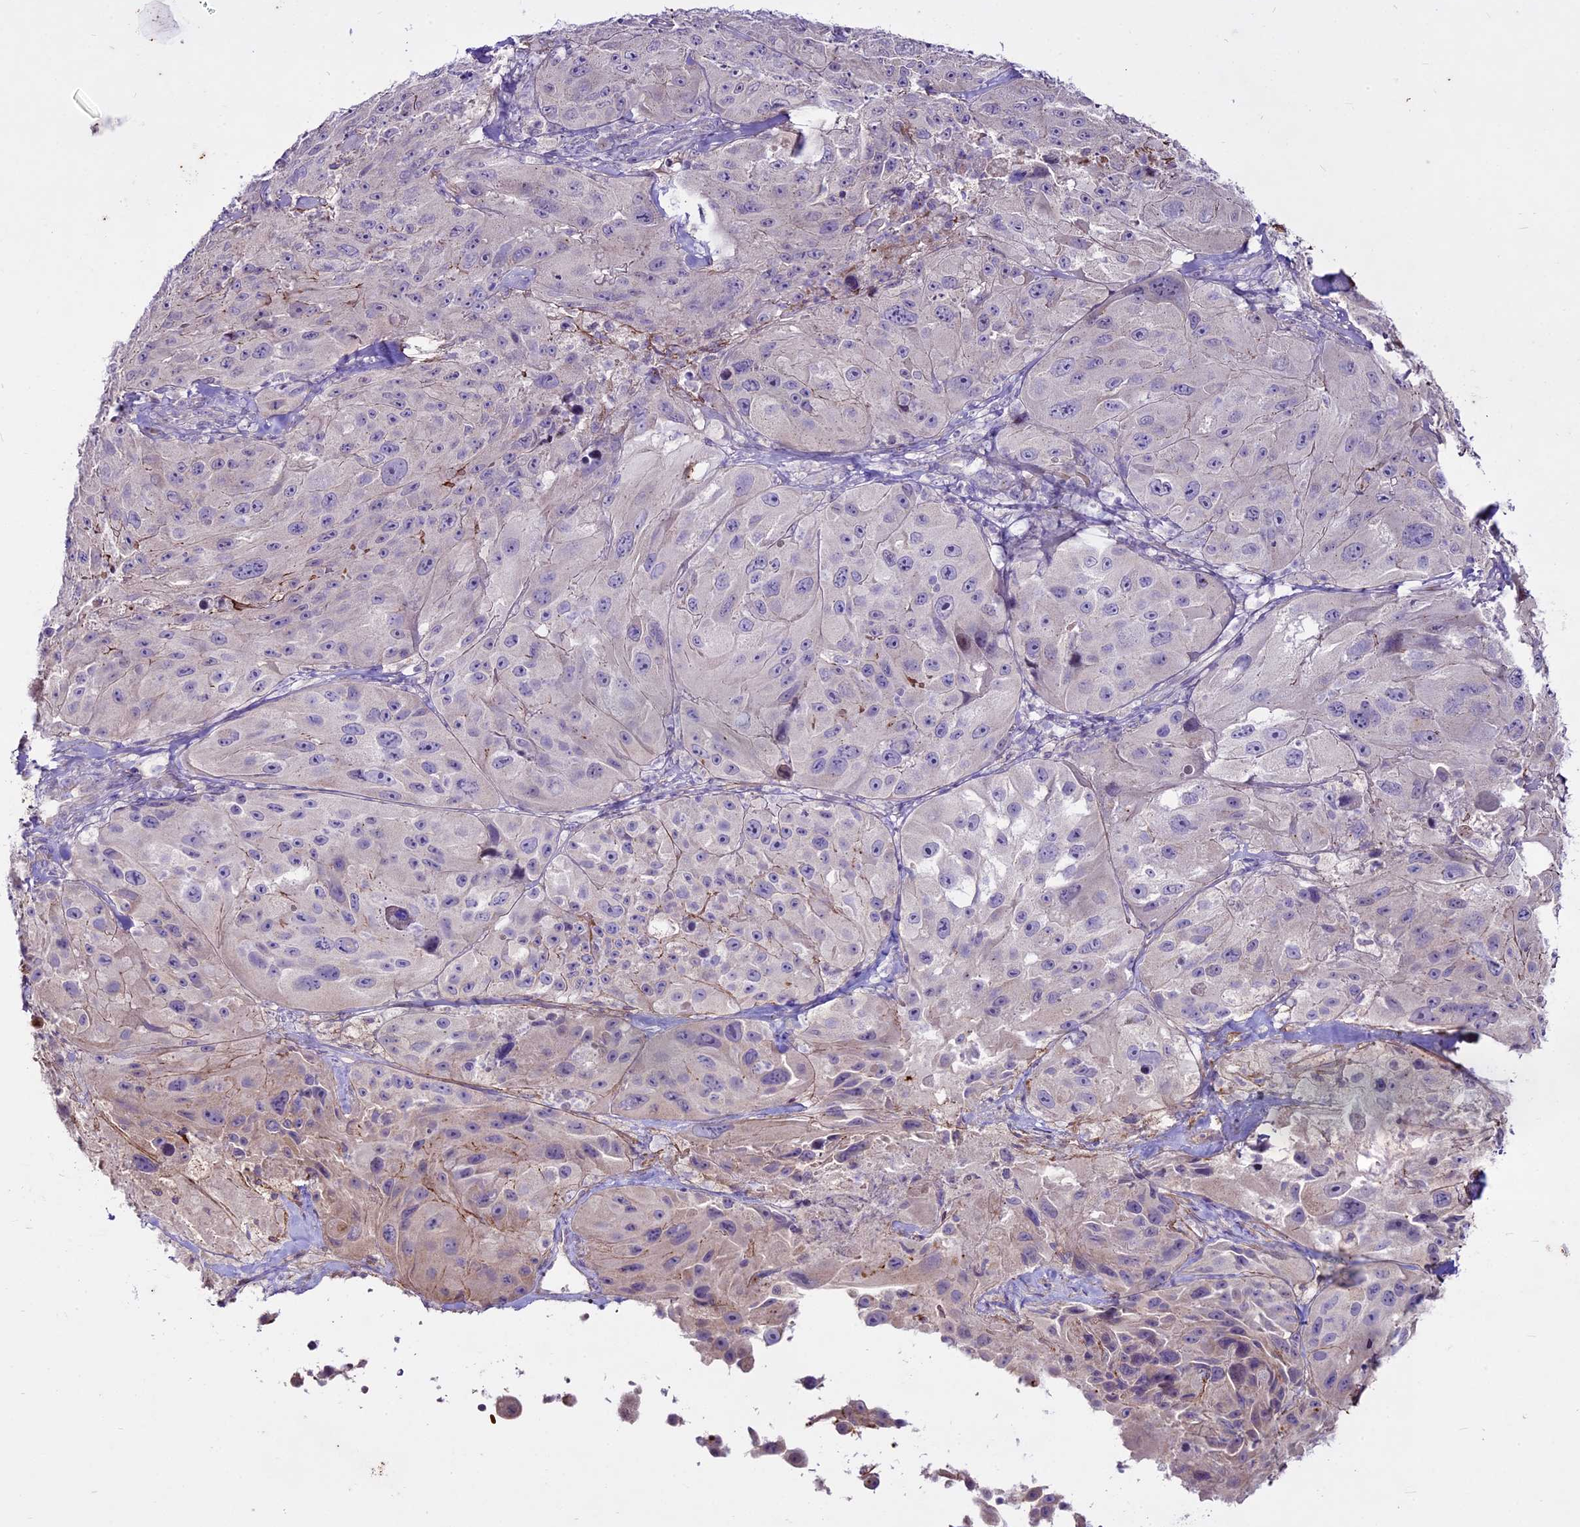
{"staining": {"intensity": "negative", "quantity": "none", "location": "none"}, "tissue": "melanoma", "cell_type": "Tumor cells", "image_type": "cancer", "snomed": [{"axis": "morphology", "description": "Malignant melanoma, Metastatic site"}, {"axis": "topography", "description": "Lymph node"}], "caption": "Immunohistochemical staining of melanoma reveals no significant positivity in tumor cells.", "gene": "SUSD3", "patient": {"sex": "male", "age": 62}}